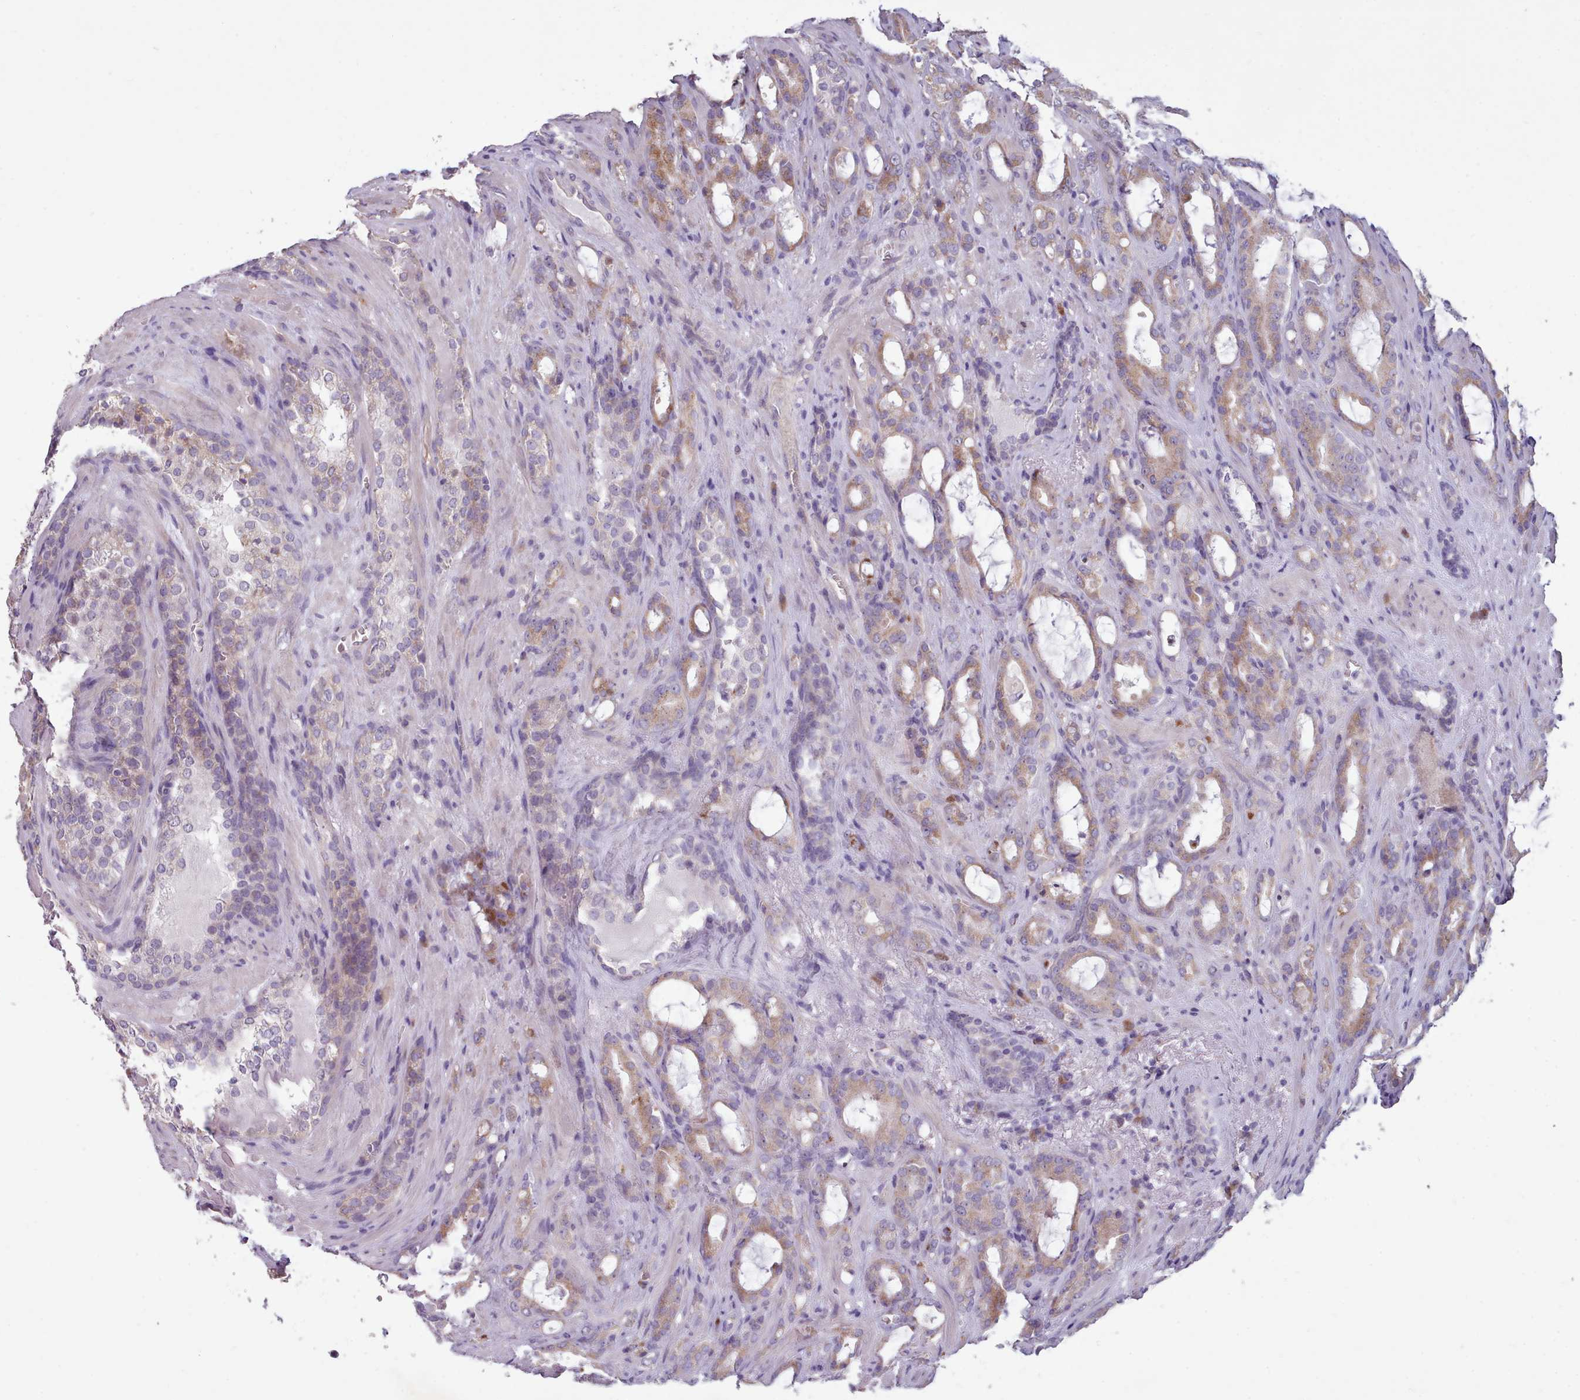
{"staining": {"intensity": "moderate", "quantity": "25%-75%", "location": "cytoplasmic/membranous"}, "tissue": "prostate cancer", "cell_type": "Tumor cells", "image_type": "cancer", "snomed": [{"axis": "morphology", "description": "Adenocarcinoma, High grade"}, {"axis": "topography", "description": "Prostate"}], "caption": "Prostate cancer (adenocarcinoma (high-grade)) stained with DAB (3,3'-diaminobenzidine) immunohistochemistry (IHC) demonstrates medium levels of moderate cytoplasmic/membranous staining in about 25%-75% of tumor cells. (Brightfield microscopy of DAB IHC at high magnification).", "gene": "DPF1", "patient": {"sex": "male", "age": 72}}